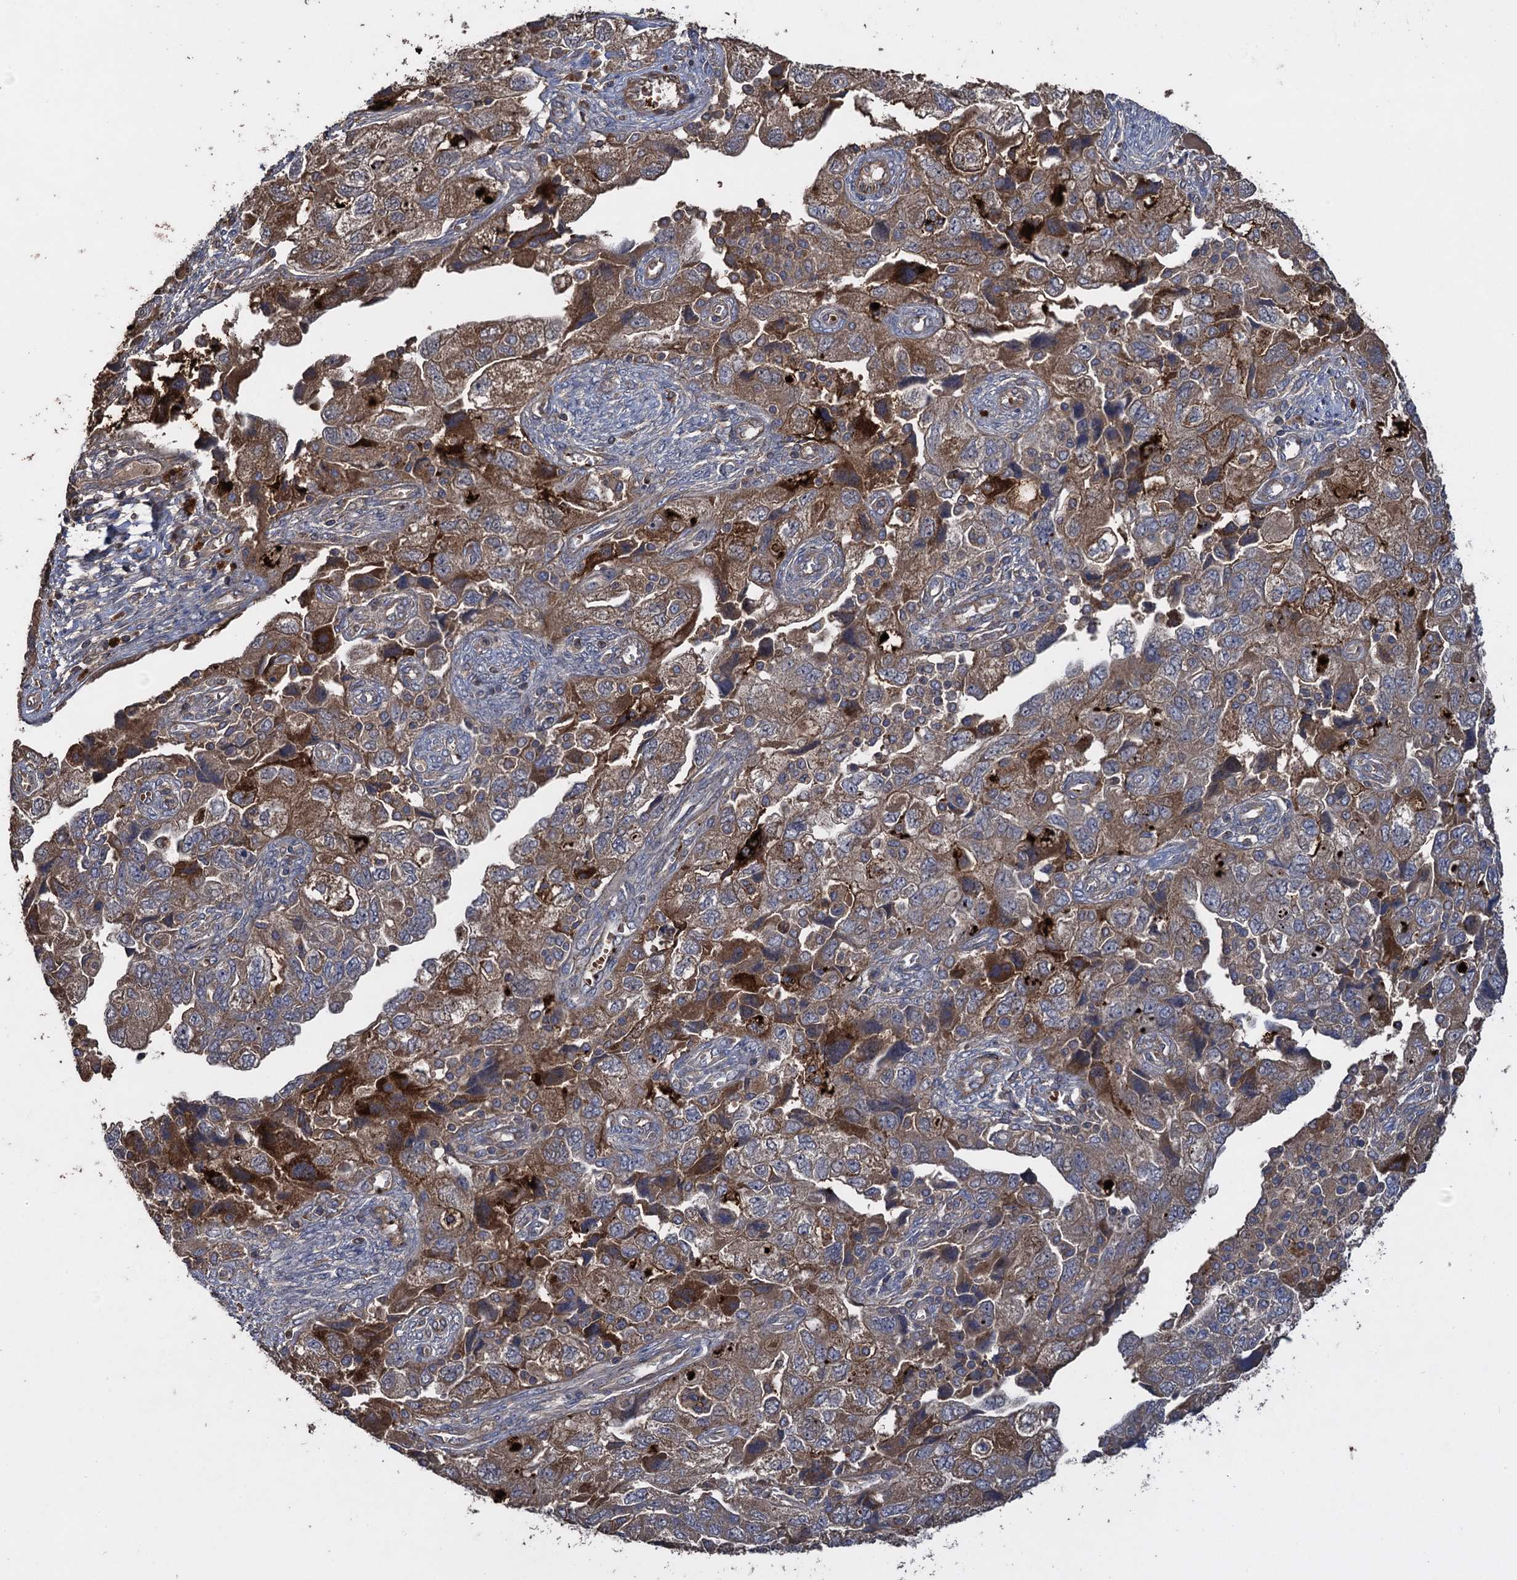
{"staining": {"intensity": "moderate", "quantity": "25%-75%", "location": "cytoplasmic/membranous"}, "tissue": "ovarian cancer", "cell_type": "Tumor cells", "image_type": "cancer", "snomed": [{"axis": "morphology", "description": "Carcinoma, NOS"}, {"axis": "morphology", "description": "Cystadenocarcinoma, serous, NOS"}, {"axis": "topography", "description": "Ovary"}], "caption": "There is medium levels of moderate cytoplasmic/membranous expression in tumor cells of ovarian carcinoma, as demonstrated by immunohistochemical staining (brown color).", "gene": "TXNDC11", "patient": {"sex": "female", "age": 69}}